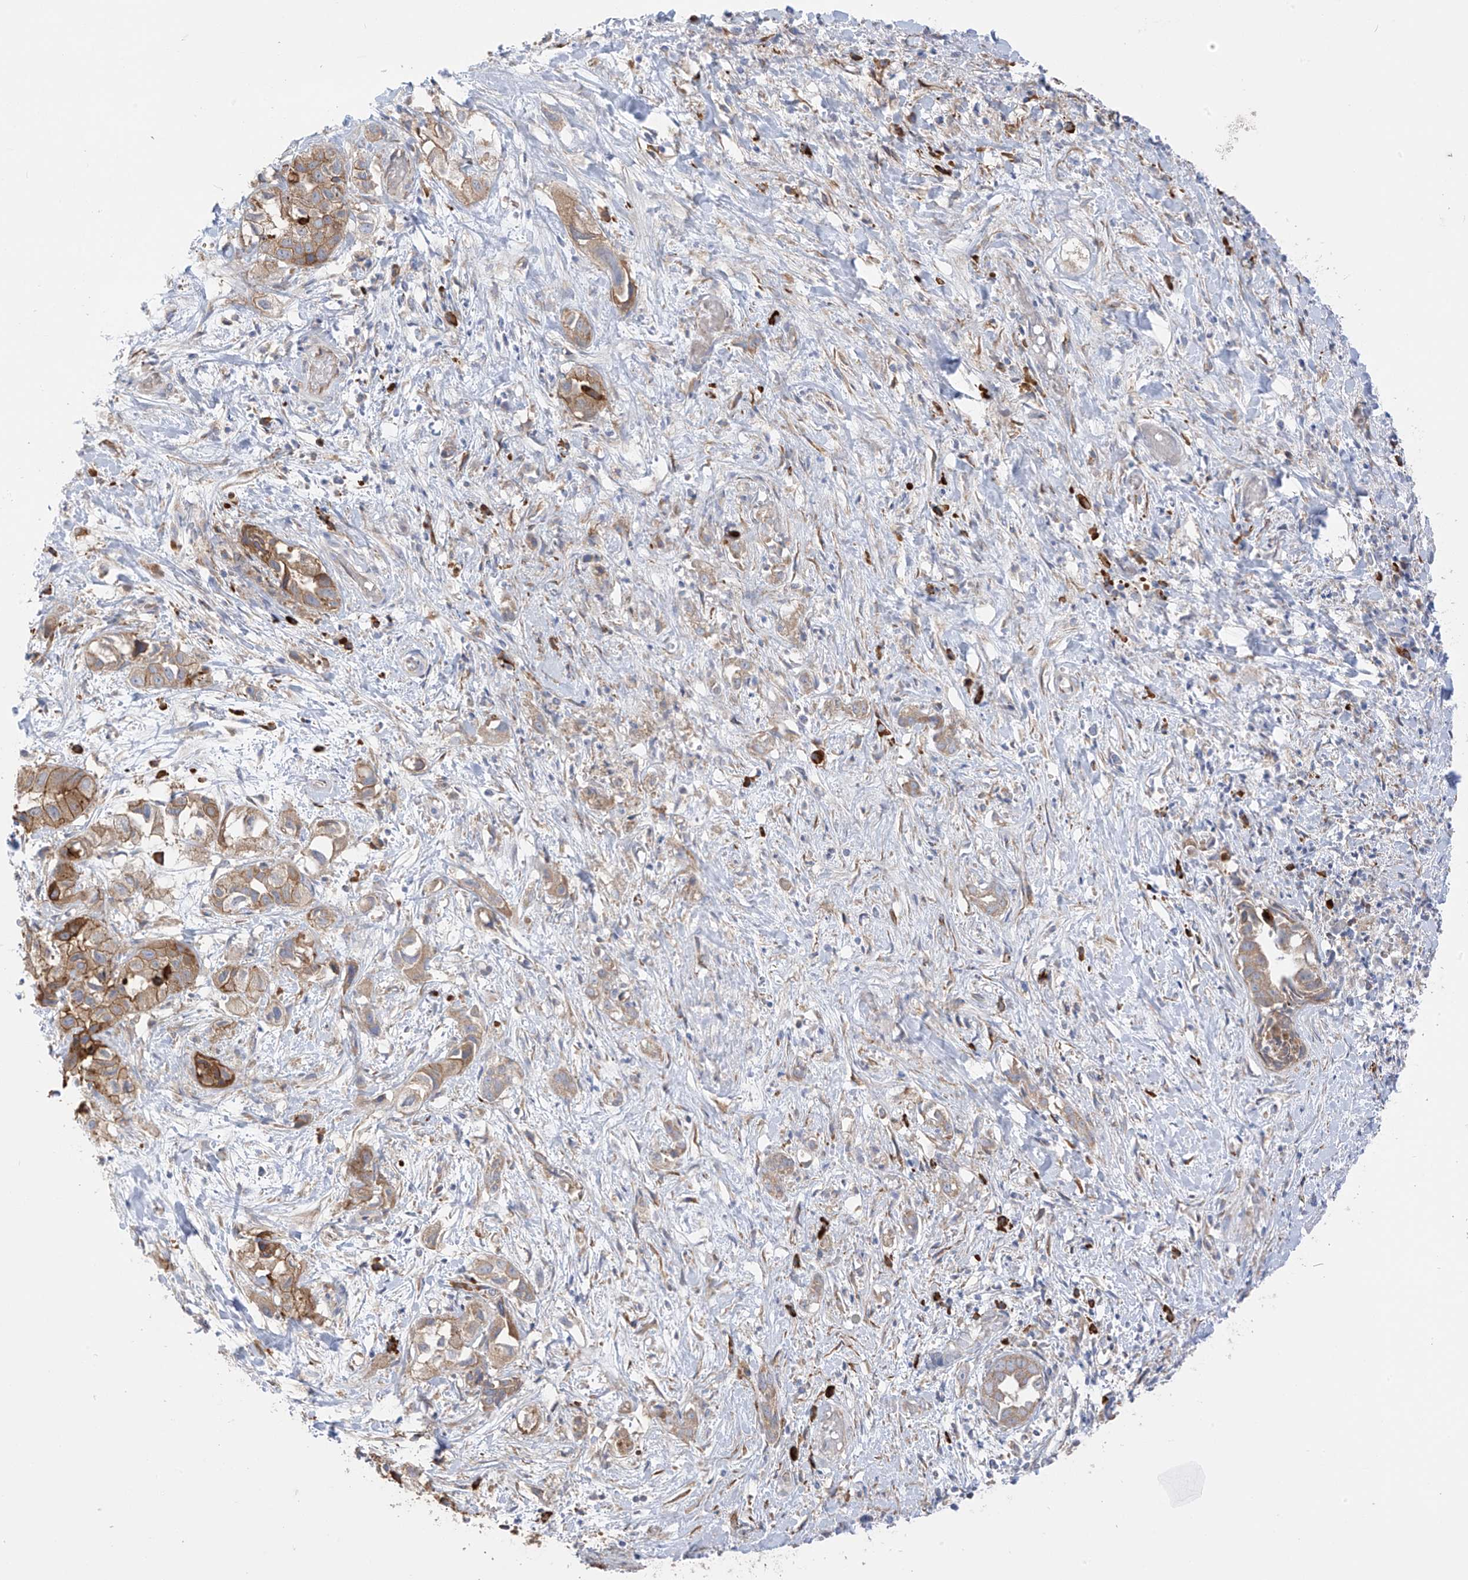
{"staining": {"intensity": "moderate", "quantity": ">75%", "location": "cytoplasmic/membranous"}, "tissue": "liver cancer", "cell_type": "Tumor cells", "image_type": "cancer", "snomed": [{"axis": "morphology", "description": "Cholangiocarcinoma"}, {"axis": "topography", "description": "Liver"}], "caption": "Immunohistochemistry of human liver cancer (cholangiocarcinoma) shows medium levels of moderate cytoplasmic/membranous expression in about >75% of tumor cells.", "gene": "KIAA1522", "patient": {"sex": "female", "age": 52}}